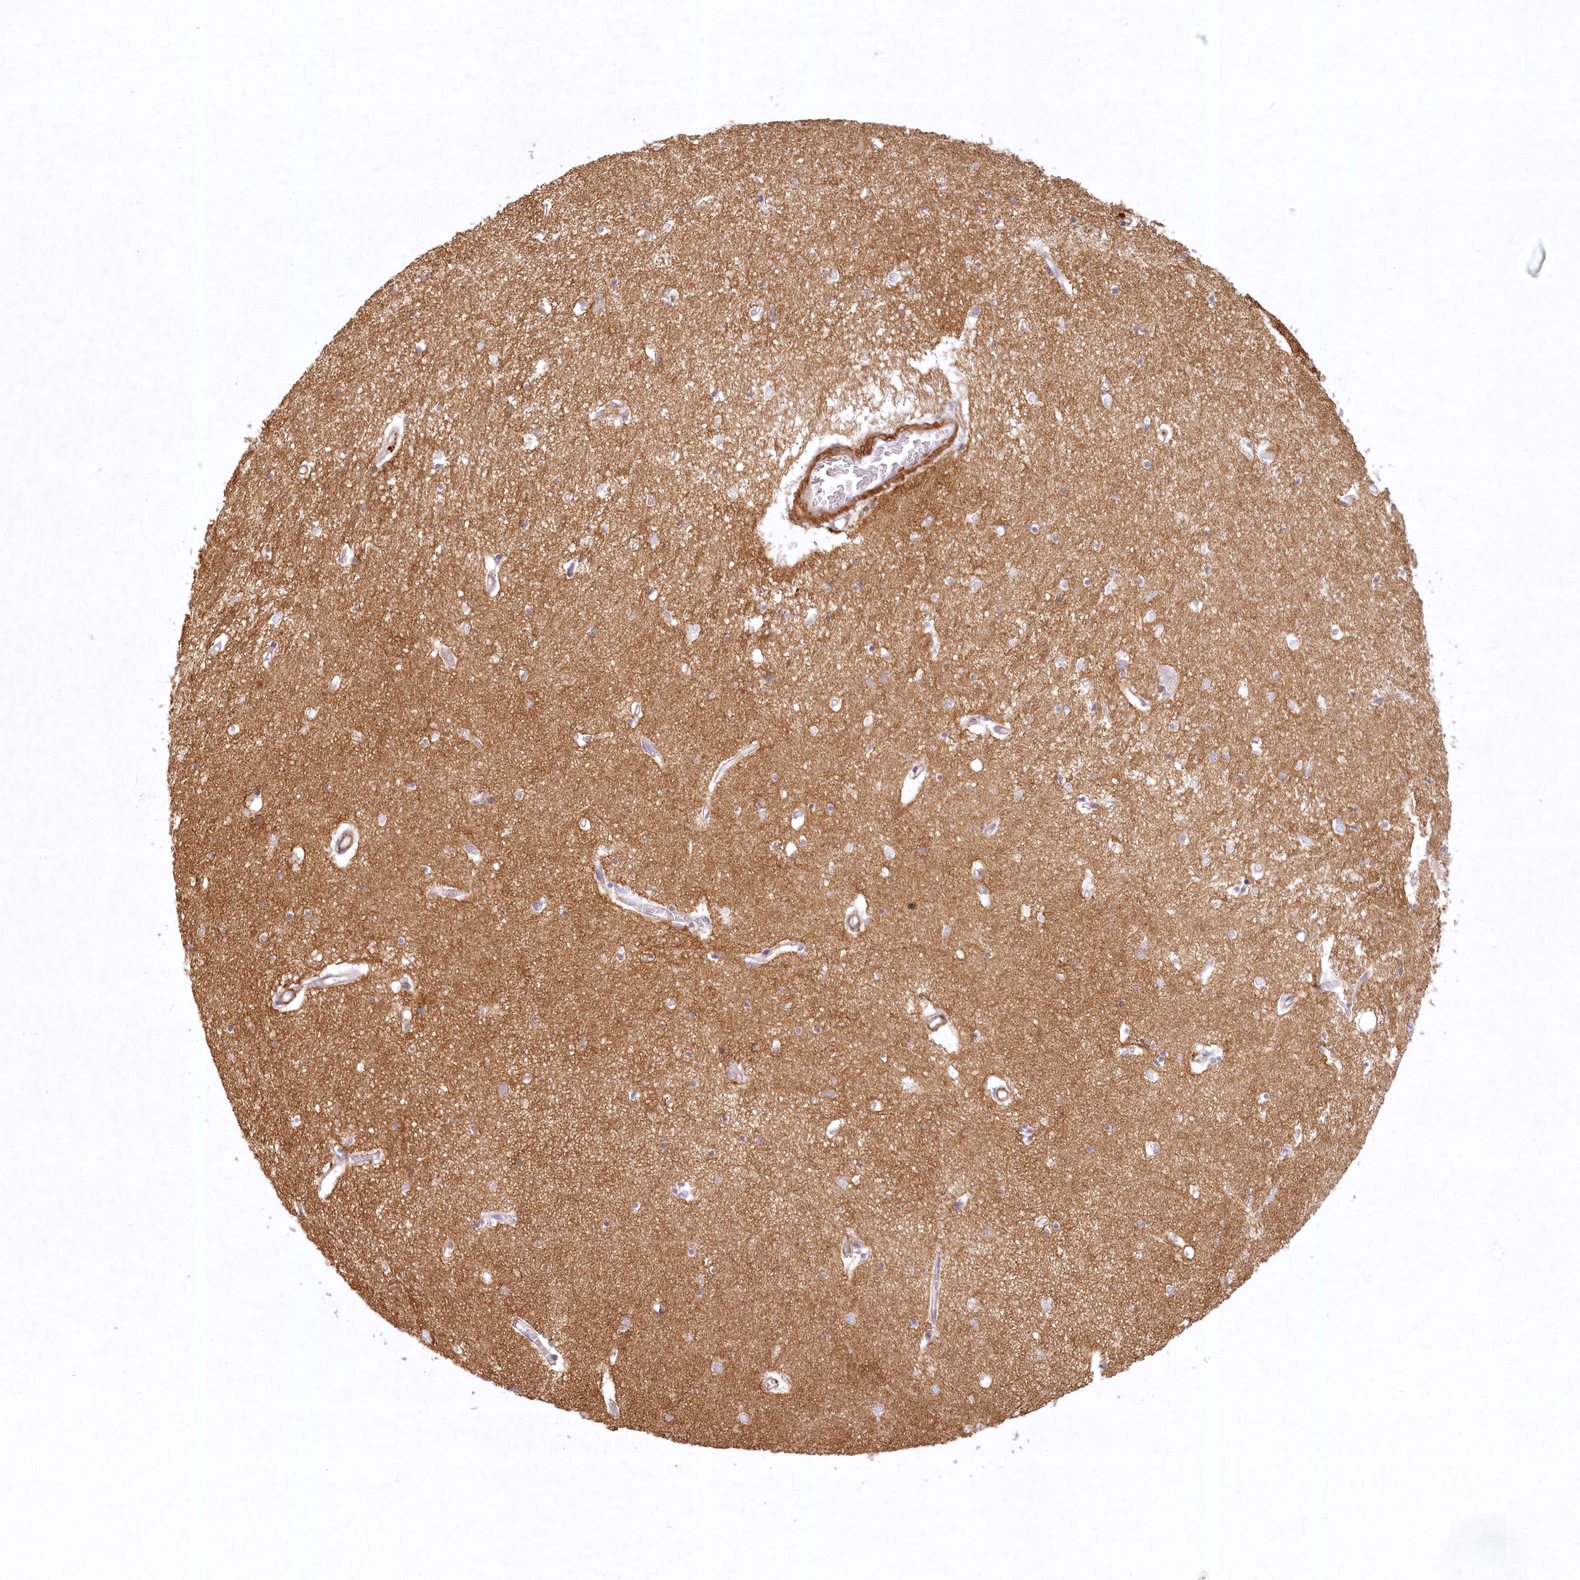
{"staining": {"intensity": "weak", "quantity": "<25%", "location": "cytoplasmic/membranous"}, "tissue": "hippocampus", "cell_type": "Glial cells", "image_type": "normal", "snomed": [{"axis": "morphology", "description": "Normal tissue, NOS"}, {"axis": "topography", "description": "Hippocampus"}], "caption": "Immunohistochemistry of normal human hippocampus shows no staining in glial cells. (DAB (3,3'-diaminobenzidine) immunohistochemistry (IHC), high magnification).", "gene": "INPP4B", "patient": {"sex": "female", "age": 64}}